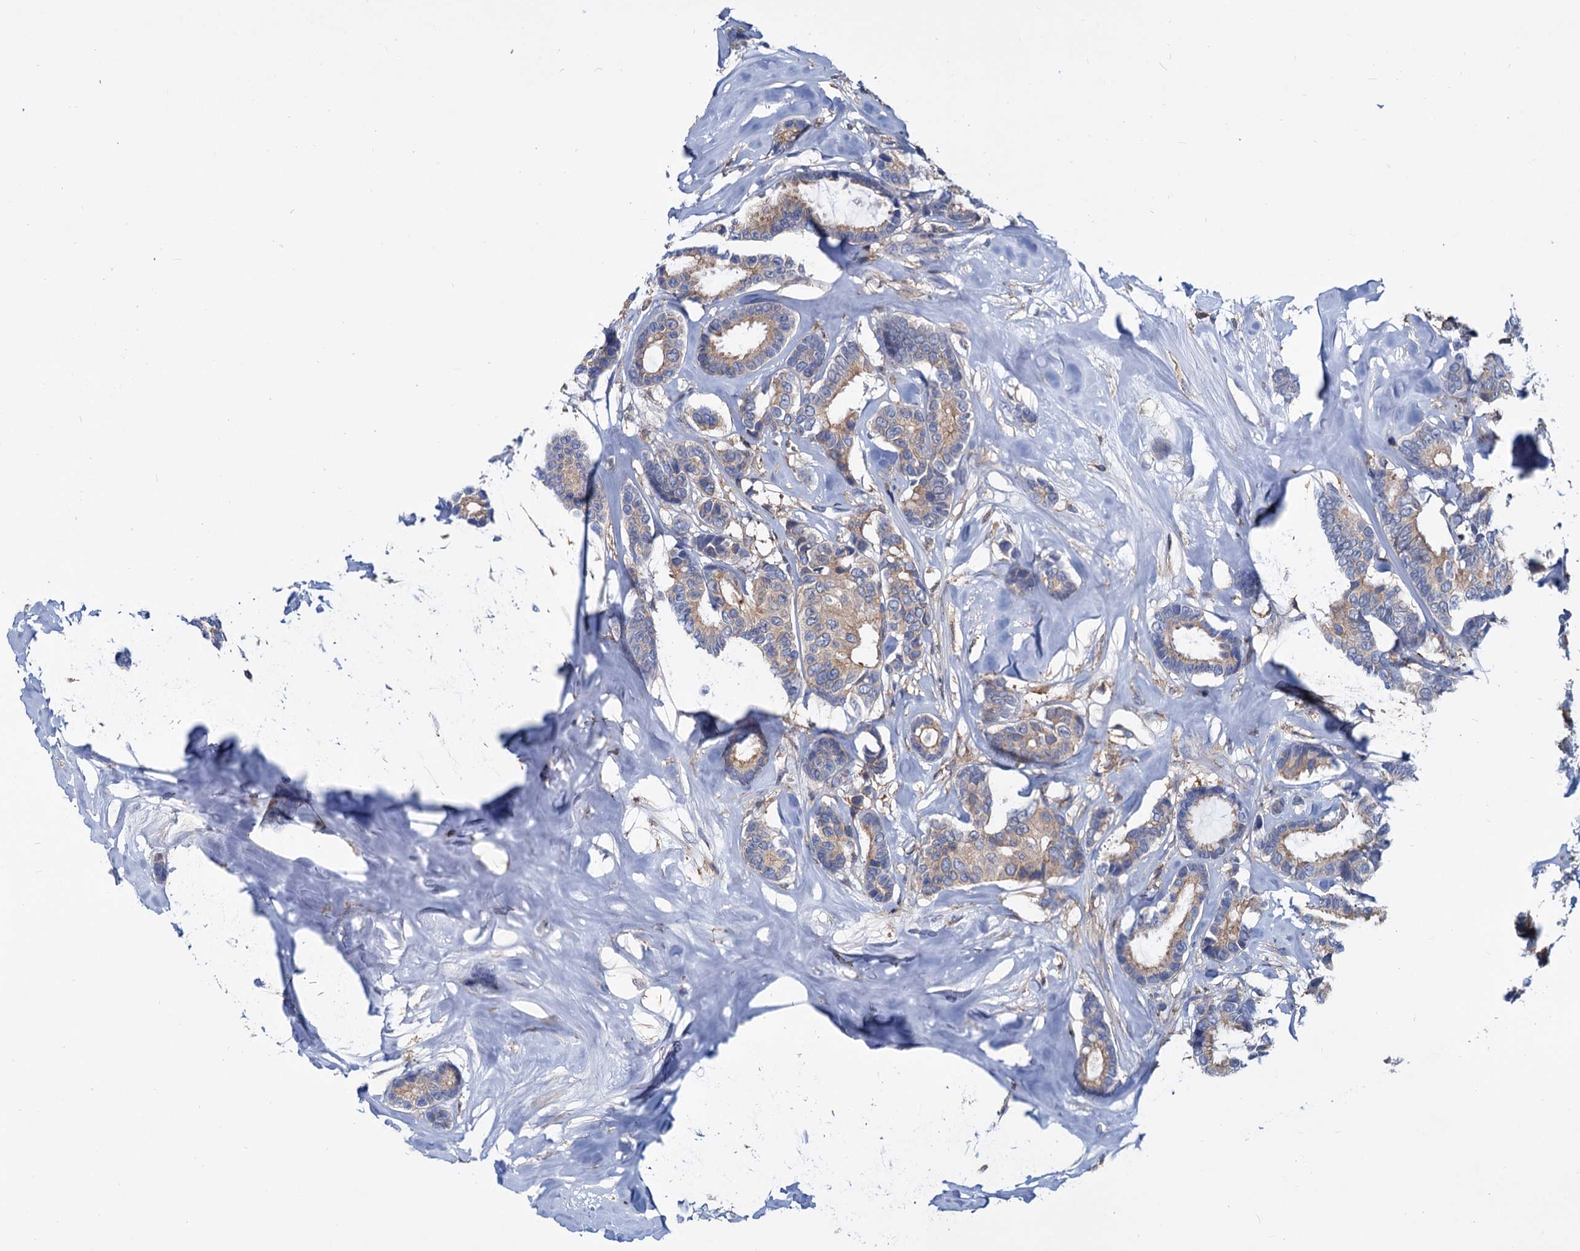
{"staining": {"intensity": "weak", "quantity": ">75%", "location": "cytoplasmic/membranous"}, "tissue": "breast cancer", "cell_type": "Tumor cells", "image_type": "cancer", "snomed": [{"axis": "morphology", "description": "Duct carcinoma"}, {"axis": "topography", "description": "Breast"}], "caption": "Protein staining of breast cancer (infiltrating ductal carcinoma) tissue shows weak cytoplasmic/membranous staining in approximately >75% of tumor cells. (brown staining indicates protein expression, while blue staining denotes nuclei).", "gene": "LRCH4", "patient": {"sex": "female", "age": 87}}